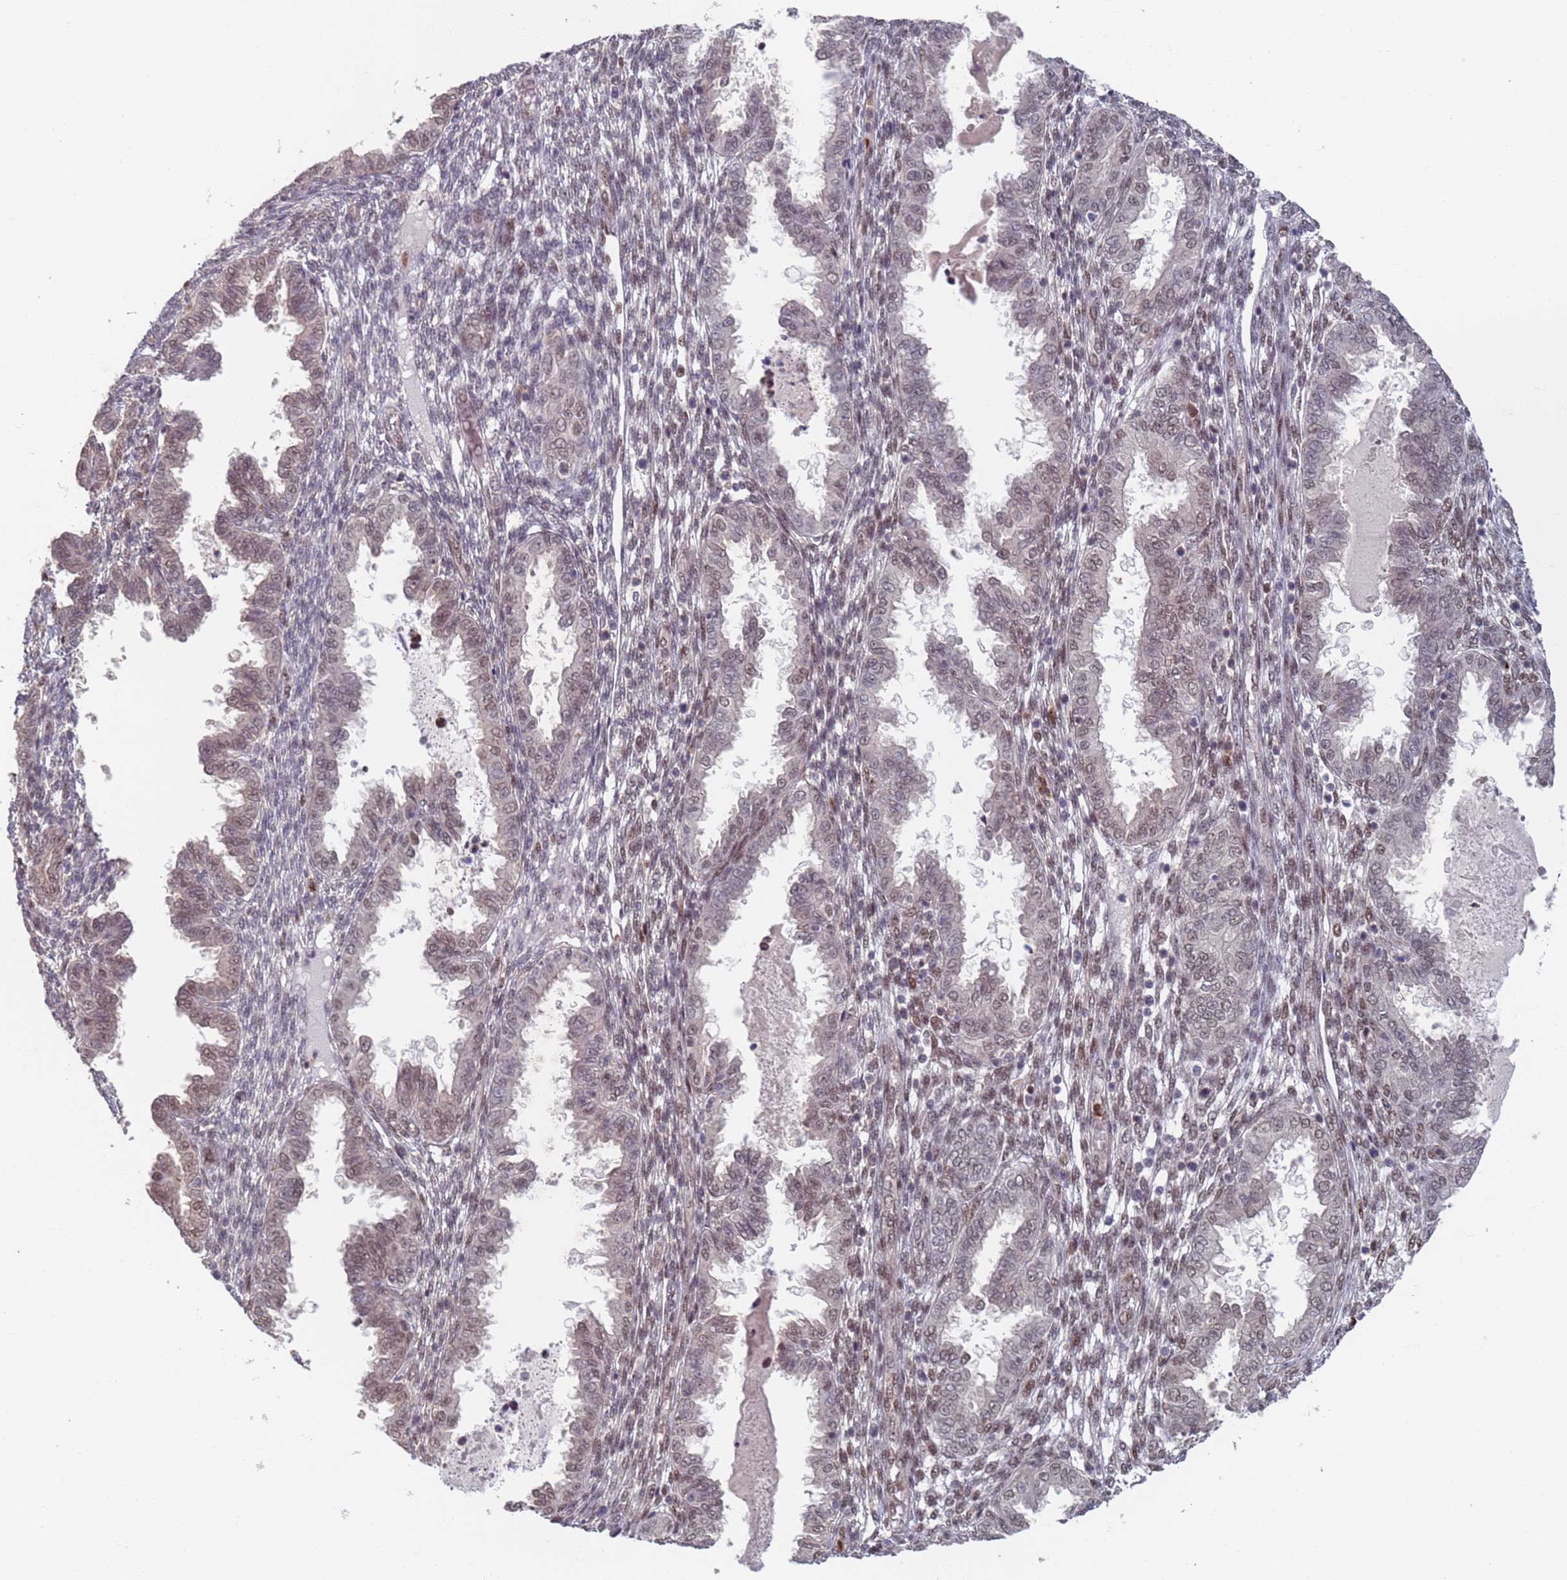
{"staining": {"intensity": "weak", "quantity": "<25%", "location": "nuclear"}, "tissue": "endometrium", "cell_type": "Cells in endometrial stroma", "image_type": "normal", "snomed": [{"axis": "morphology", "description": "Normal tissue, NOS"}, {"axis": "topography", "description": "Endometrium"}], "caption": "Protein analysis of normal endometrium demonstrates no significant positivity in cells in endometrial stroma.", "gene": "RPP25", "patient": {"sex": "female", "age": 33}}